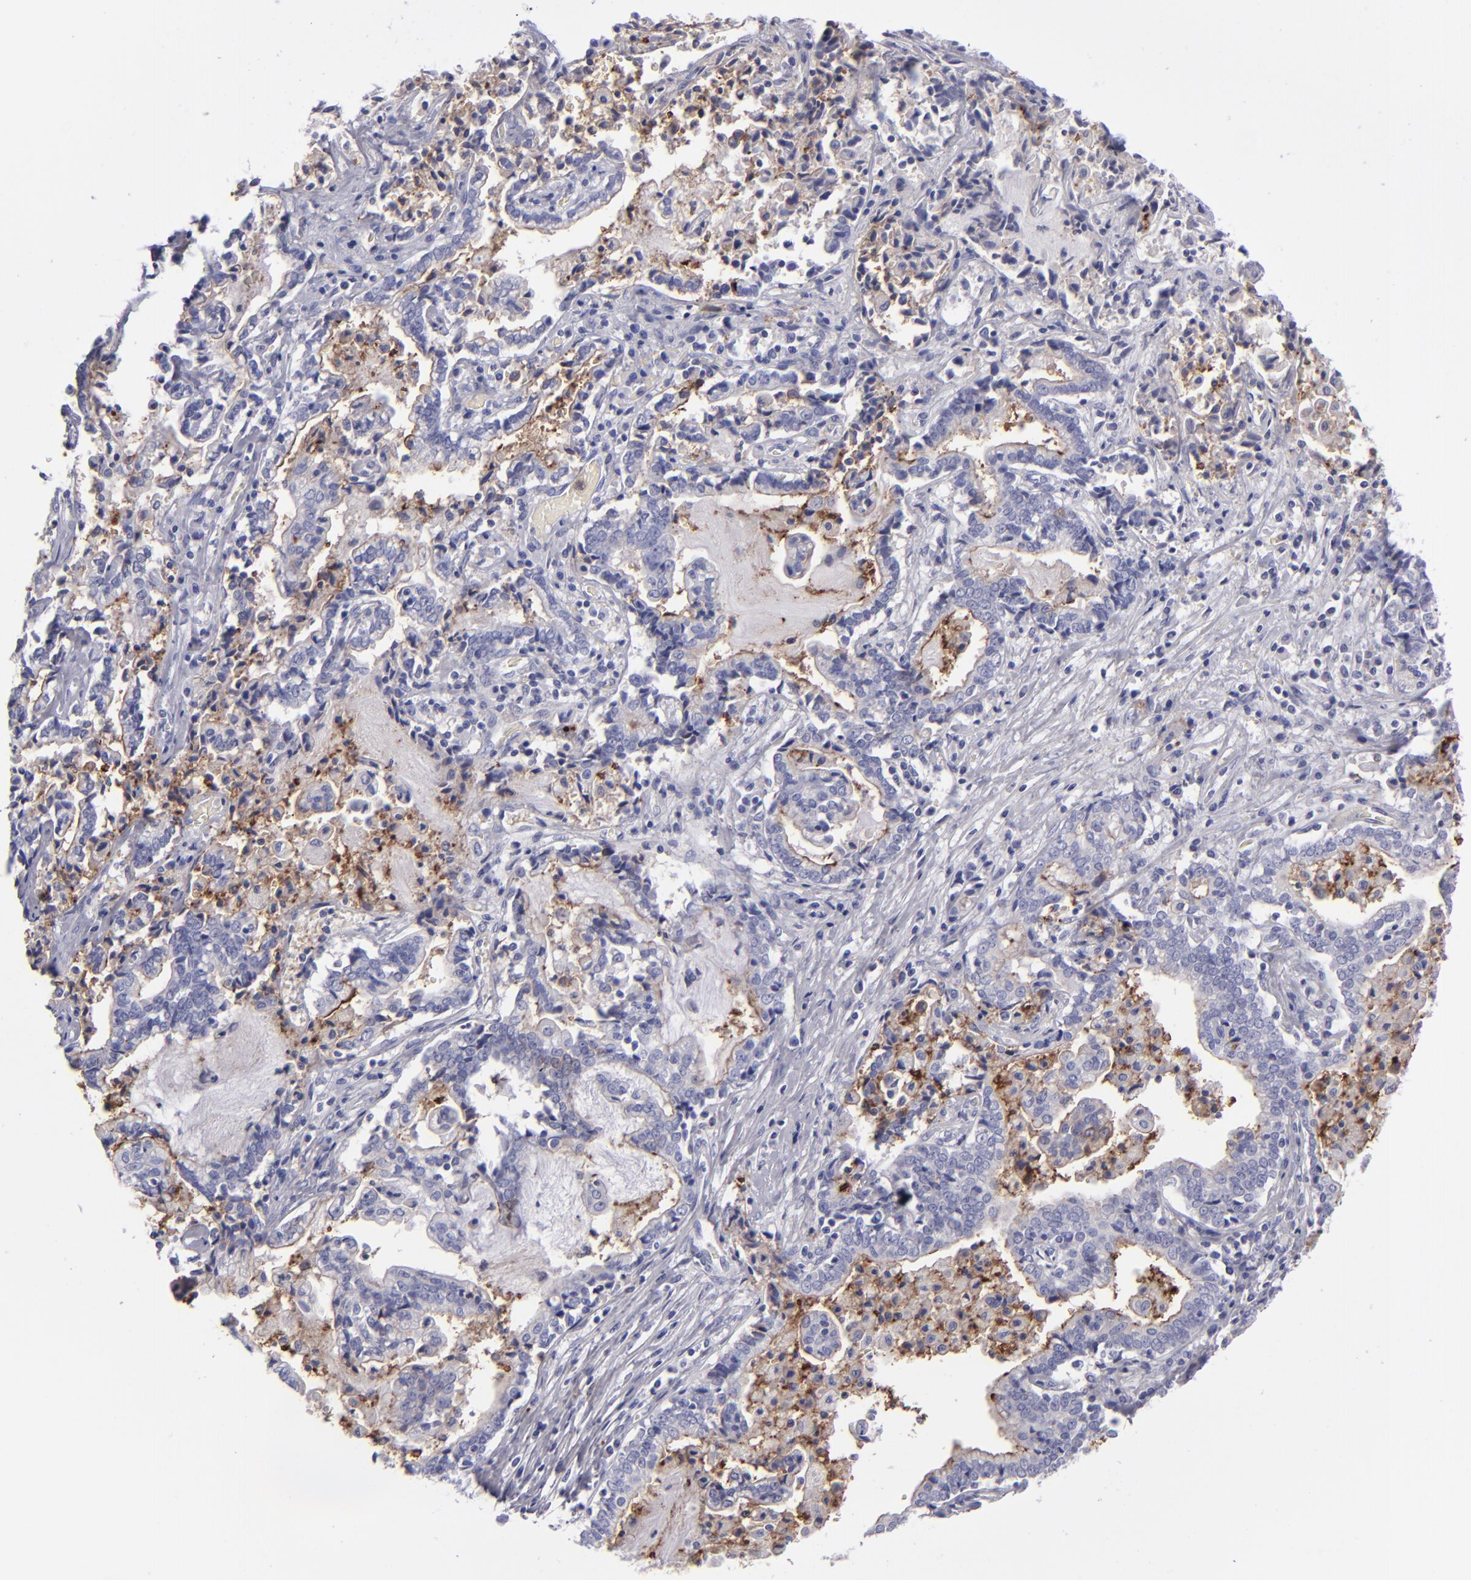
{"staining": {"intensity": "moderate", "quantity": "<25%", "location": "cytoplasmic/membranous"}, "tissue": "liver cancer", "cell_type": "Tumor cells", "image_type": "cancer", "snomed": [{"axis": "morphology", "description": "Cholangiocarcinoma"}, {"axis": "topography", "description": "Liver"}], "caption": "This micrograph displays immunohistochemistry (IHC) staining of liver cholangiocarcinoma, with low moderate cytoplasmic/membranous expression in about <25% of tumor cells.", "gene": "ANPEP", "patient": {"sex": "male", "age": 57}}